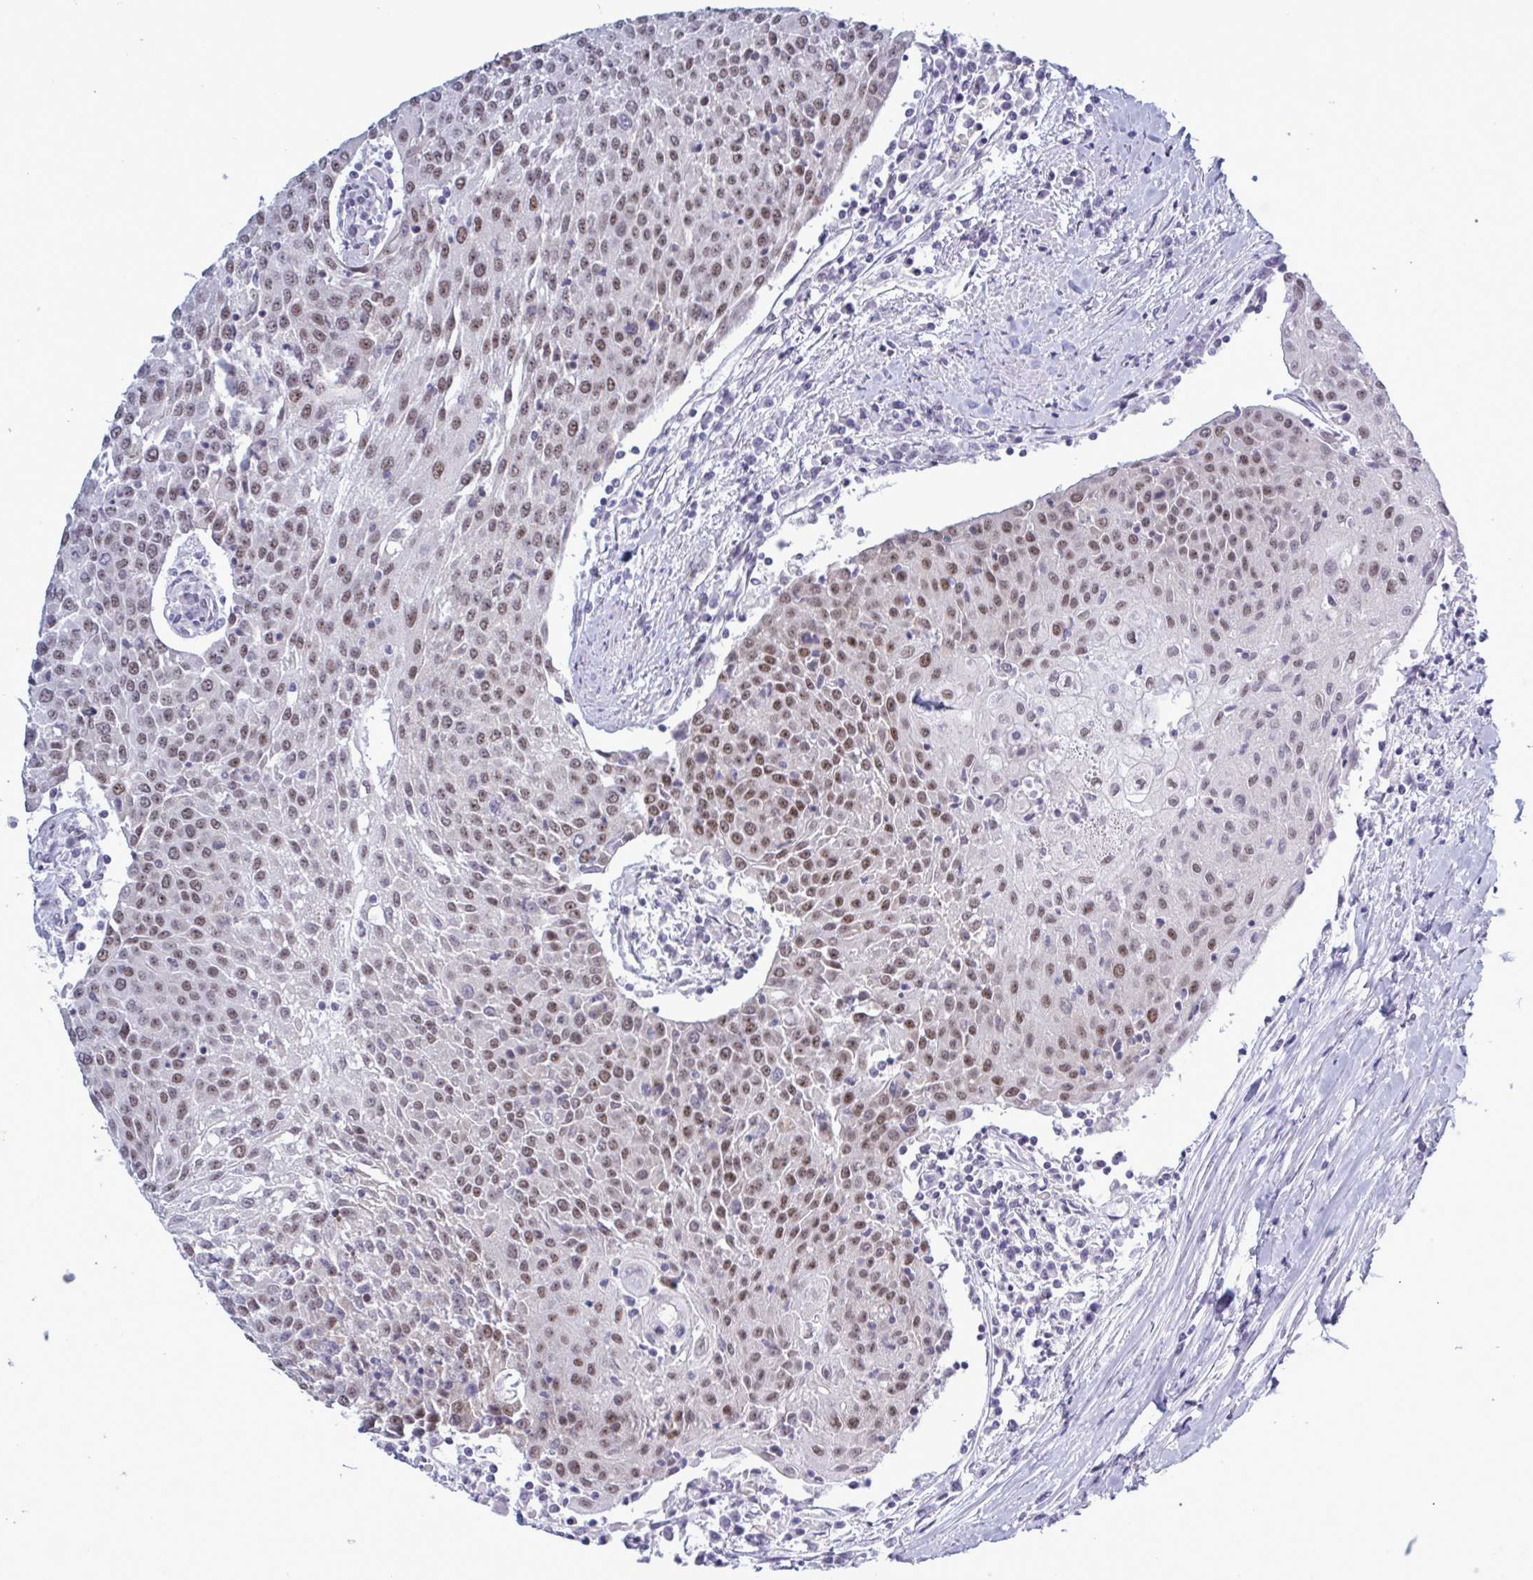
{"staining": {"intensity": "moderate", "quantity": ">75%", "location": "nuclear"}, "tissue": "urothelial cancer", "cell_type": "Tumor cells", "image_type": "cancer", "snomed": [{"axis": "morphology", "description": "Urothelial carcinoma, High grade"}, {"axis": "topography", "description": "Urinary bladder"}], "caption": "High-grade urothelial carcinoma was stained to show a protein in brown. There is medium levels of moderate nuclear staining in approximately >75% of tumor cells.", "gene": "PPP1R10", "patient": {"sex": "female", "age": 85}}